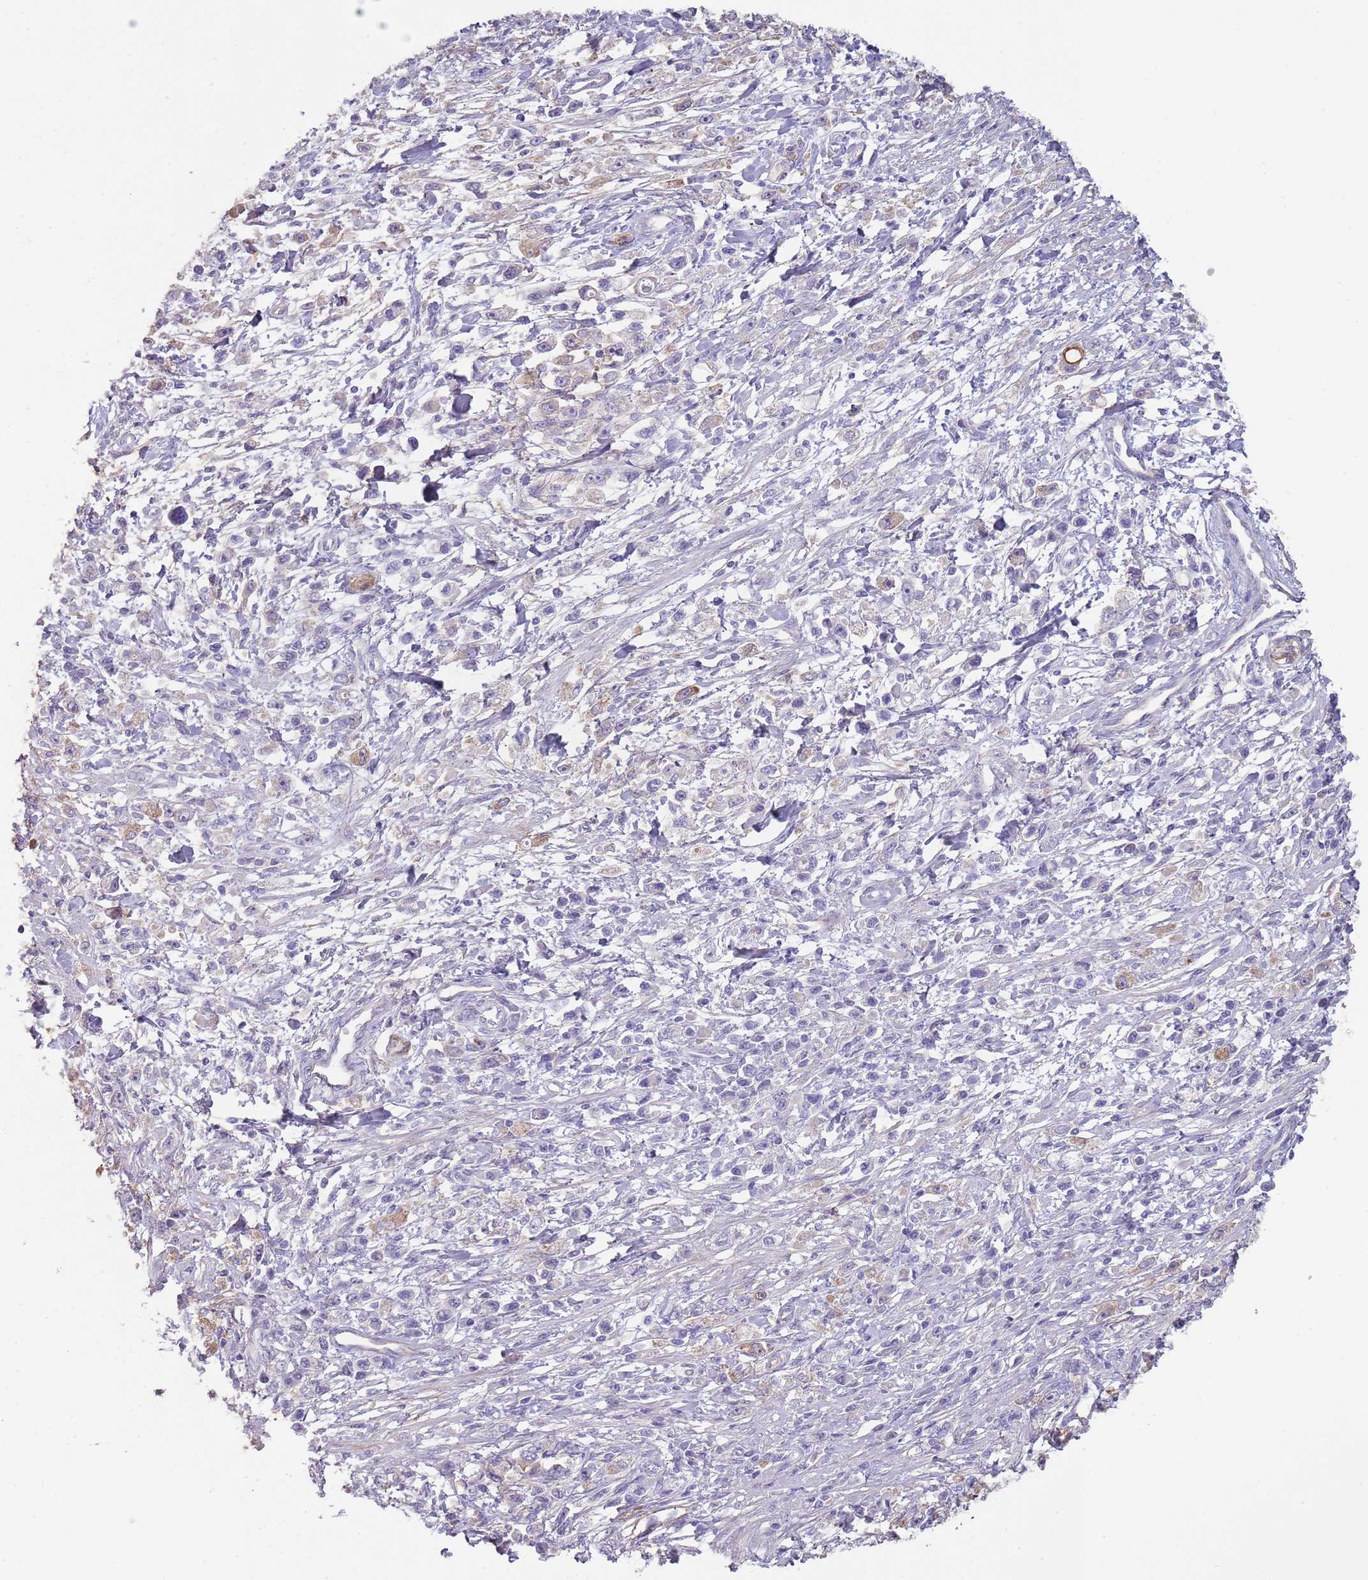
{"staining": {"intensity": "negative", "quantity": "none", "location": "none"}, "tissue": "stomach cancer", "cell_type": "Tumor cells", "image_type": "cancer", "snomed": [{"axis": "morphology", "description": "Adenocarcinoma, NOS"}, {"axis": "topography", "description": "Stomach"}], "caption": "There is no significant staining in tumor cells of stomach adenocarcinoma. The staining is performed using DAB (3,3'-diaminobenzidine) brown chromogen with nuclei counter-stained in using hematoxylin.", "gene": "NBPF3", "patient": {"sex": "female", "age": 59}}